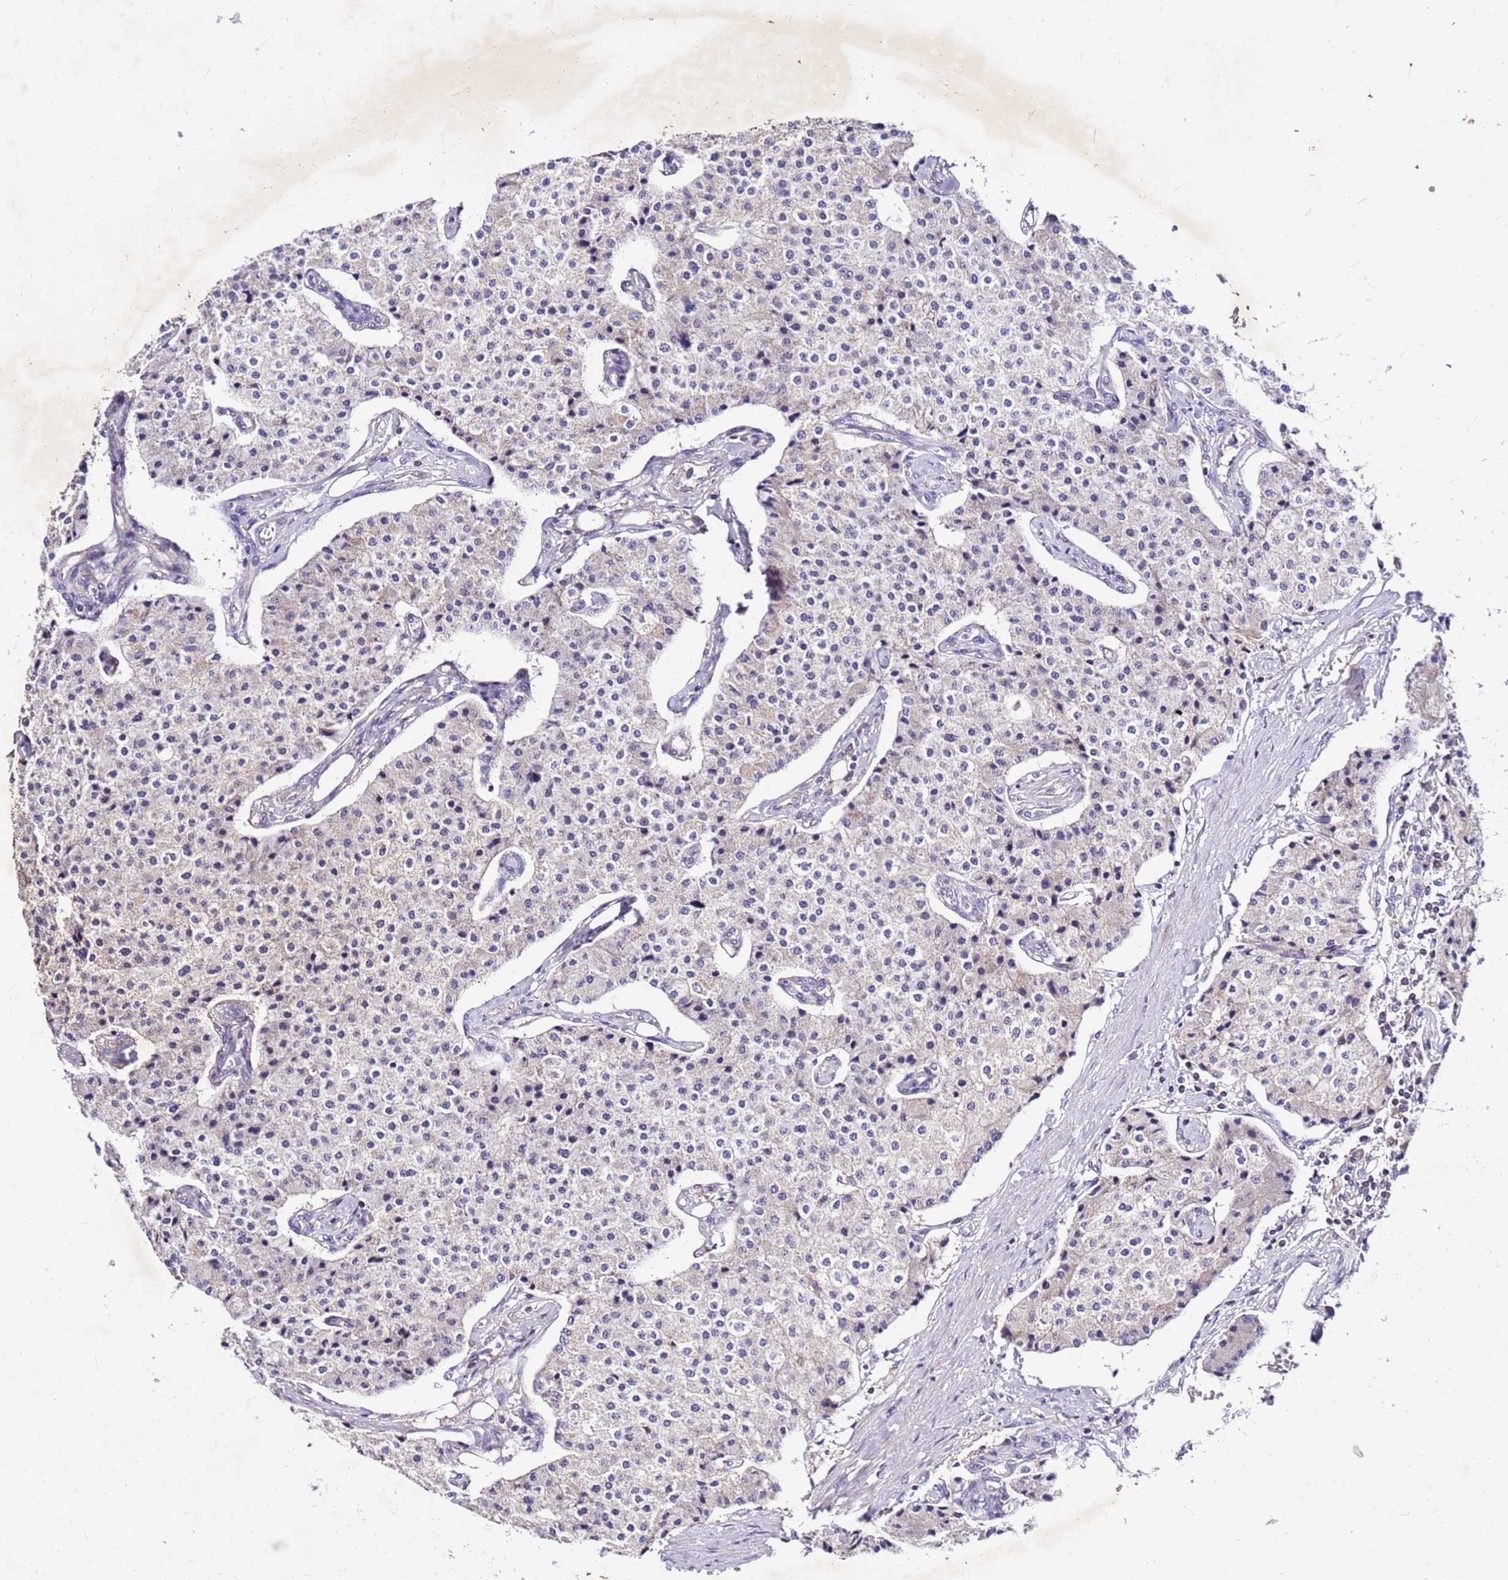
{"staining": {"intensity": "negative", "quantity": "none", "location": "none"}, "tissue": "carcinoid", "cell_type": "Tumor cells", "image_type": "cancer", "snomed": [{"axis": "morphology", "description": "Carcinoid, malignant, NOS"}, {"axis": "topography", "description": "Colon"}], "caption": "High magnification brightfield microscopy of carcinoid stained with DAB (3,3'-diaminobenzidine) (brown) and counterstained with hematoxylin (blue): tumor cells show no significant staining. The staining is performed using DAB (3,3'-diaminobenzidine) brown chromogen with nuclei counter-stained in using hematoxylin.", "gene": "COX14", "patient": {"sex": "female", "age": 52}}